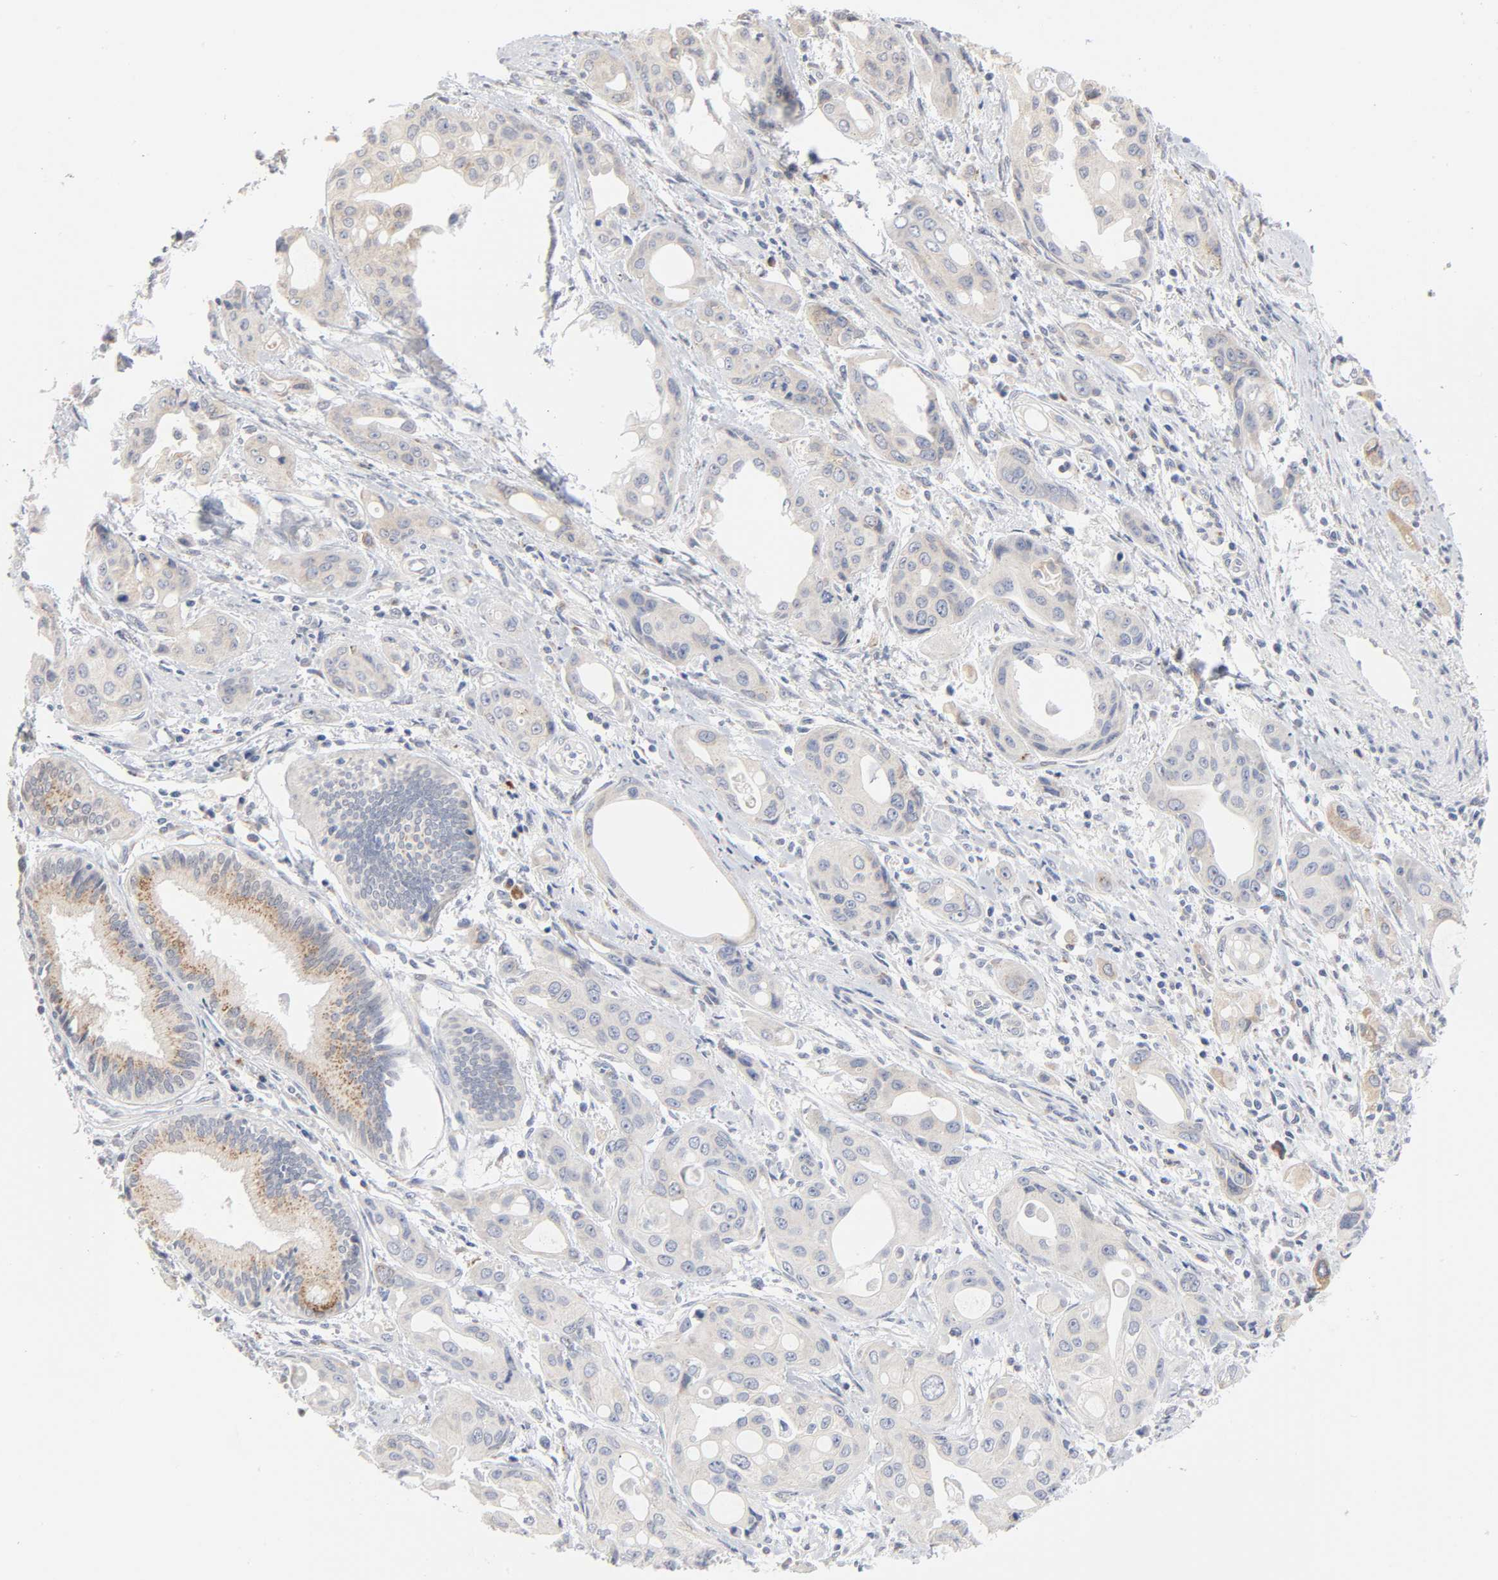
{"staining": {"intensity": "weak", "quantity": "25%-75%", "location": "cytoplasmic/membranous"}, "tissue": "pancreatic cancer", "cell_type": "Tumor cells", "image_type": "cancer", "snomed": [{"axis": "morphology", "description": "Adenocarcinoma, NOS"}, {"axis": "topography", "description": "Pancreas"}], "caption": "DAB immunohistochemical staining of human pancreatic cancer (adenocarcinoma) reveals weak cytoplasmic/membranous protein positivity in about 25%-75% of tumor cells.", "gene": "AK7", "patient": {"sex": "female", "age": 60}}